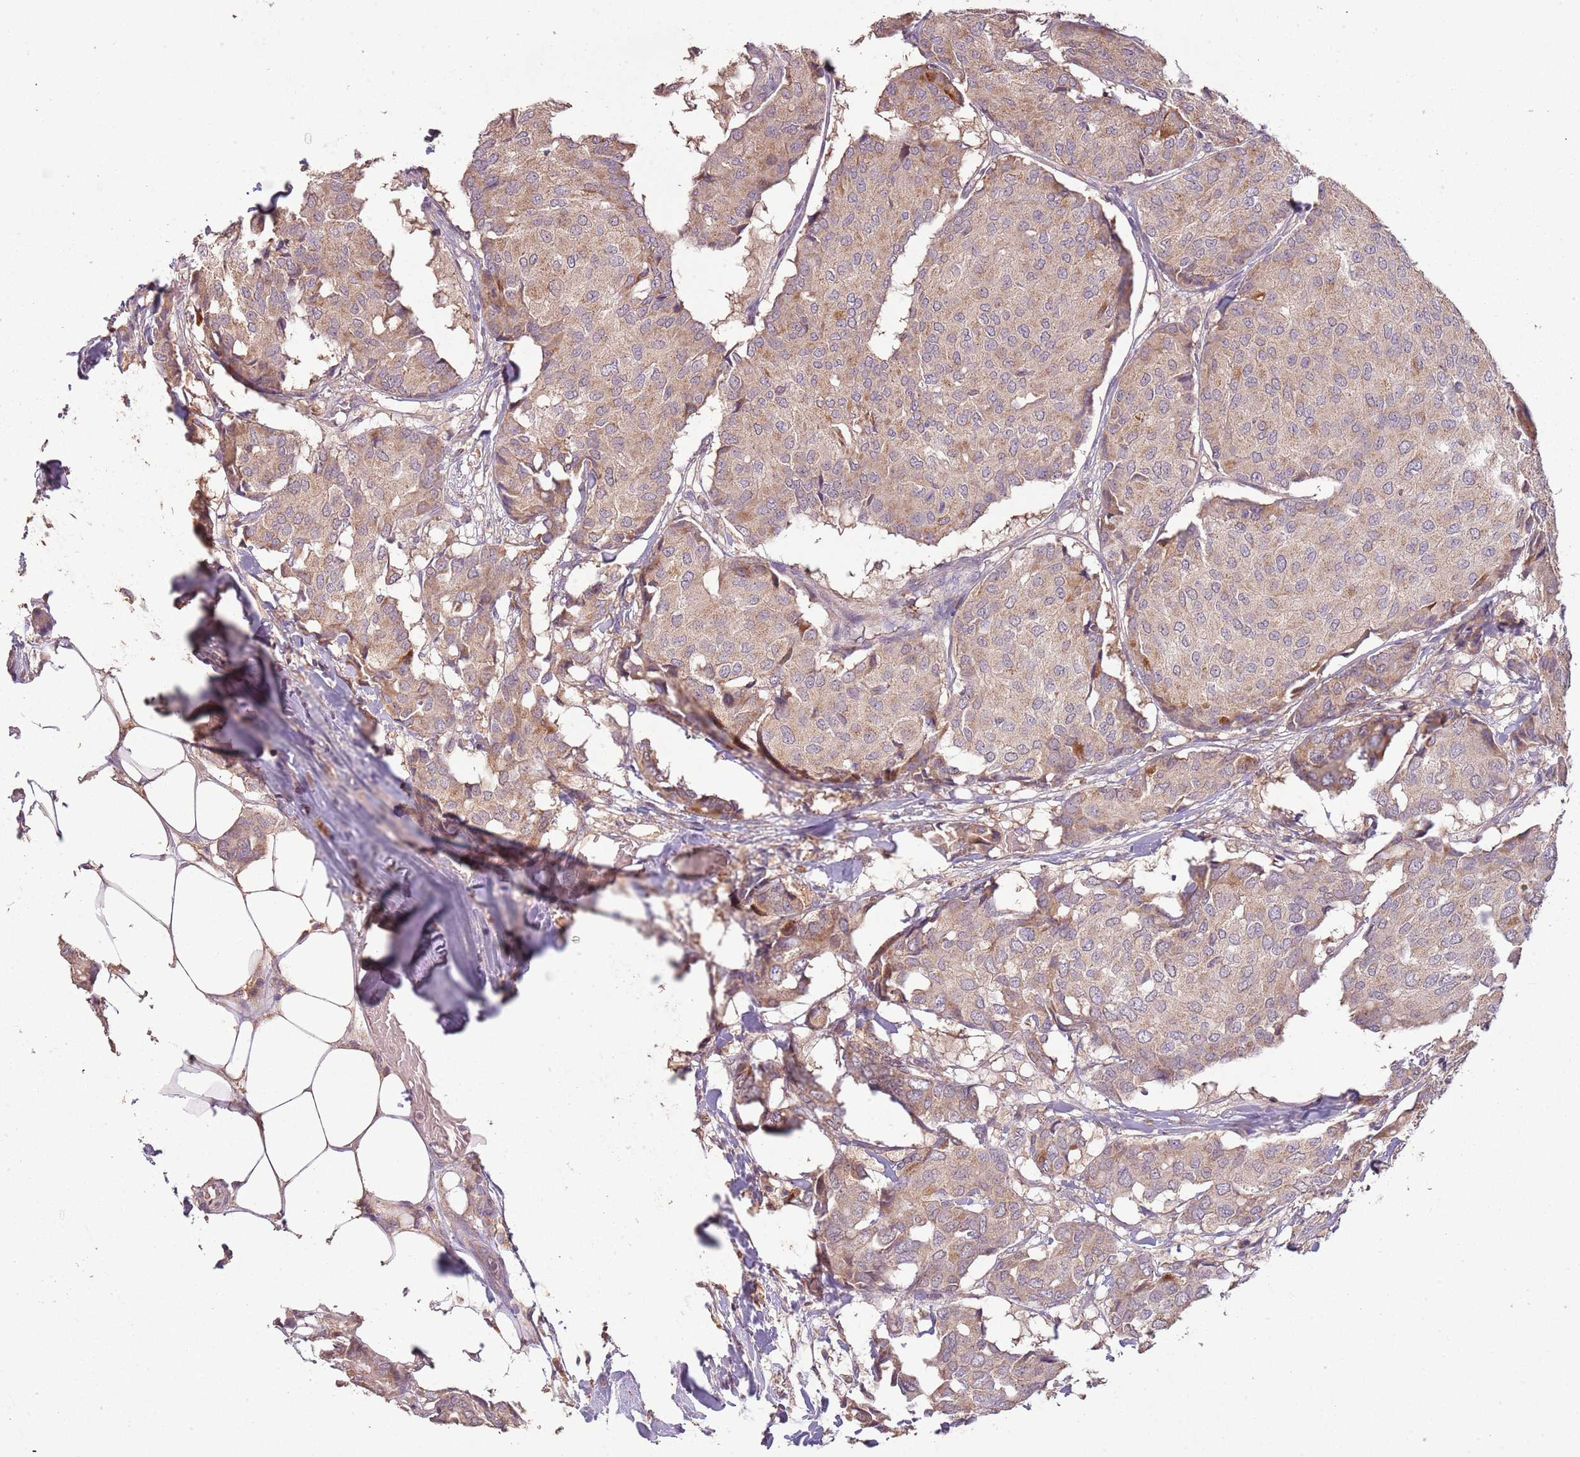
{"staining": {"intensity": "weak", "quantity": "25%-75%", "location": "cytoplasmic/membranous"}, "tissue": "breast cancer", "cell_type": "Tumor cells", "image_type": "cancer", "snomed": [{"axis": "morphology", "description": "Duct carcinoma"}, {"axis": "topography", "description": "Breast"}], "caption": "This histopathology image exhibits immunohistochemistry staining of breast cancer, with low weak cytoplasmic/membranous staining in about 25%-75% of tumor cells.", "gene": "FECH", "patient": {"sex": "female", "age": 75}}